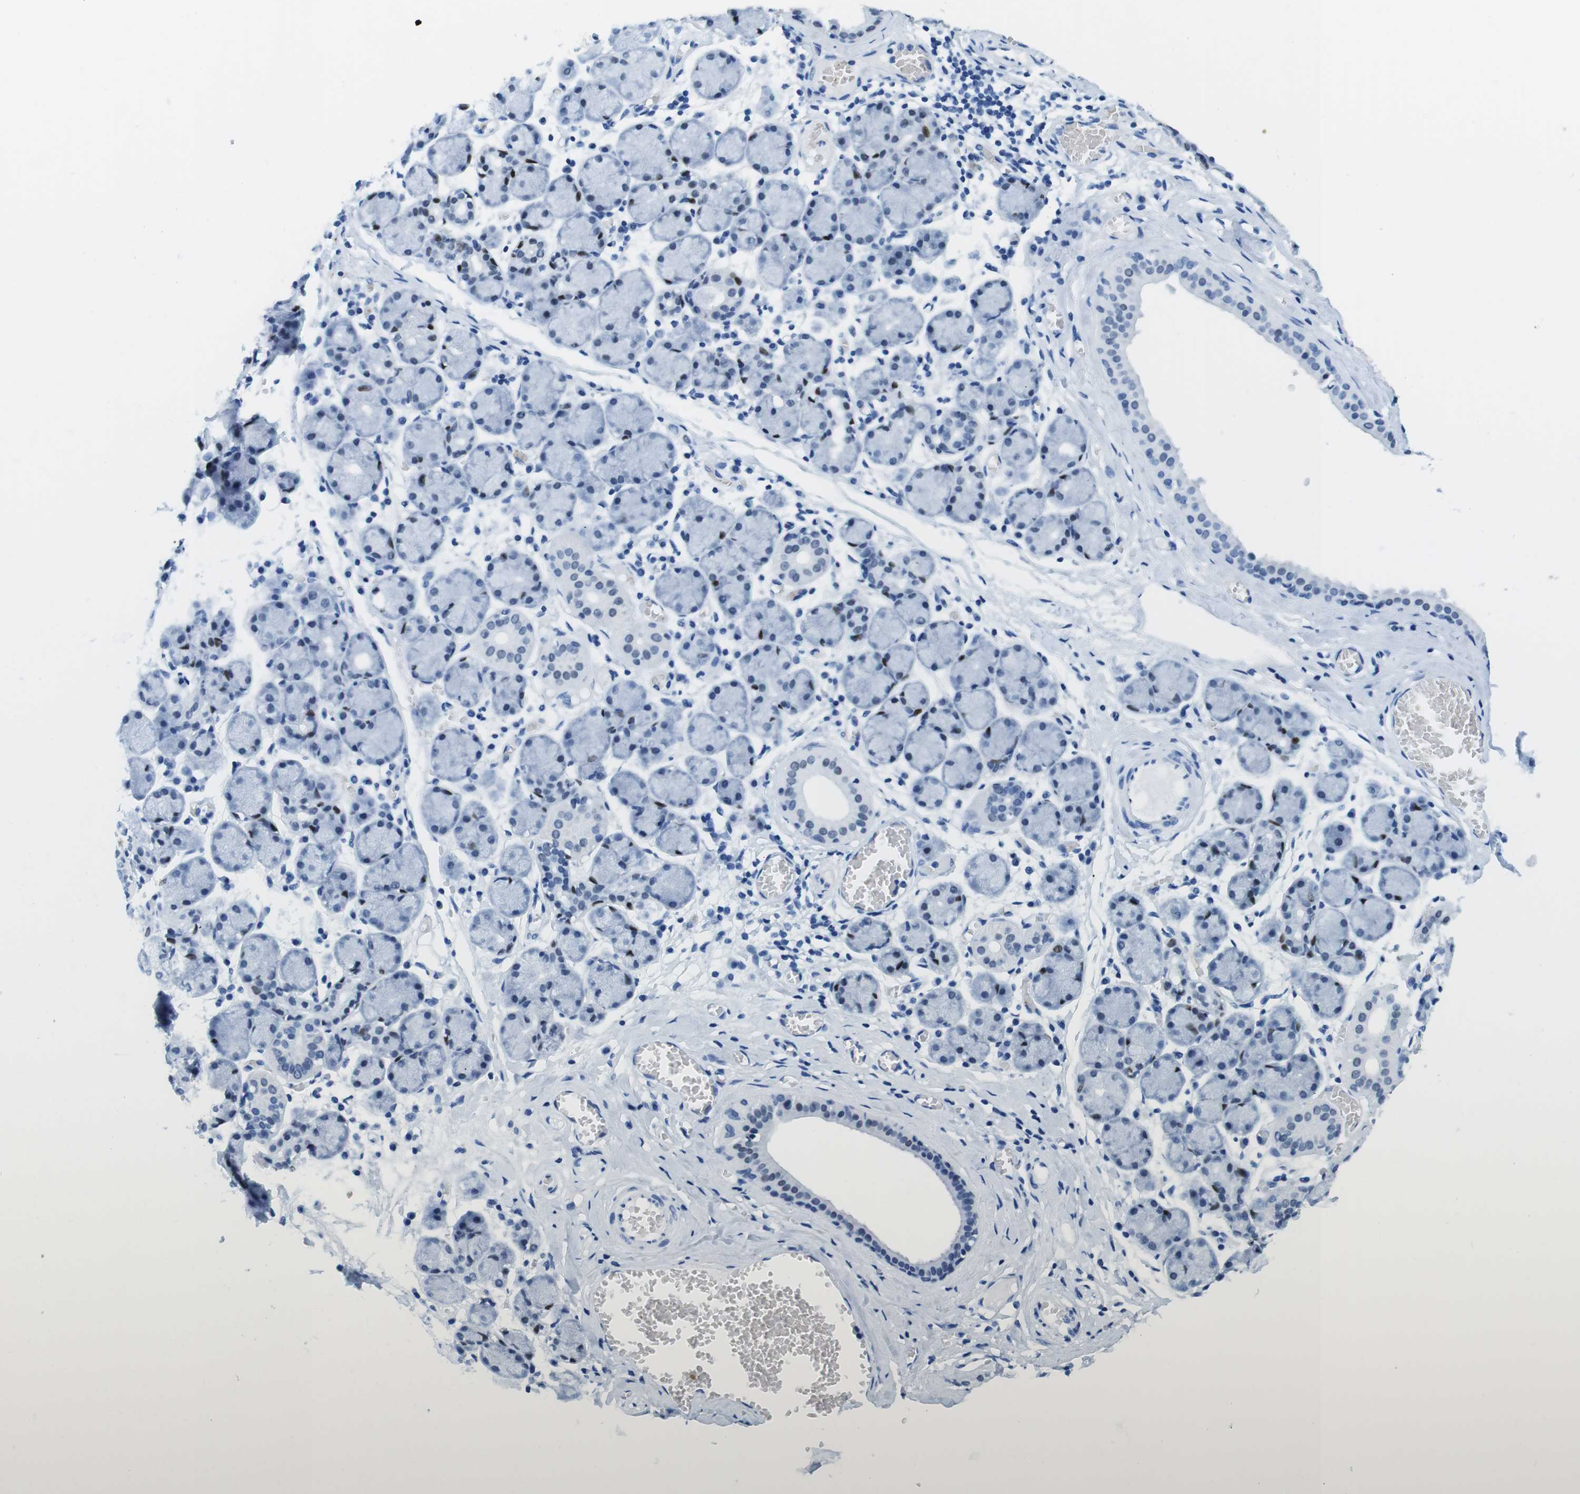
{"staining": {"intensity": "moderate", "quantity": "<25%", "location": "nuclear"}, "tissue": "salivary gland", "cell_type": "Glandular cells", "image_type": "normal", "snomed": [{"axis": "morphology", "description": "Normal tissue, NOS"}, {"axis": "topography", "description": "Salivary gland"}], "caption": "The image shows a brown stain indicating the presence of a protein in the nuclear of glandular cells in salivary gland. (Brightfield microscopy of DAB IHC at high magnification).", "gene": "TFAP2C", "patient": {"sex": "female", "age": 24}}